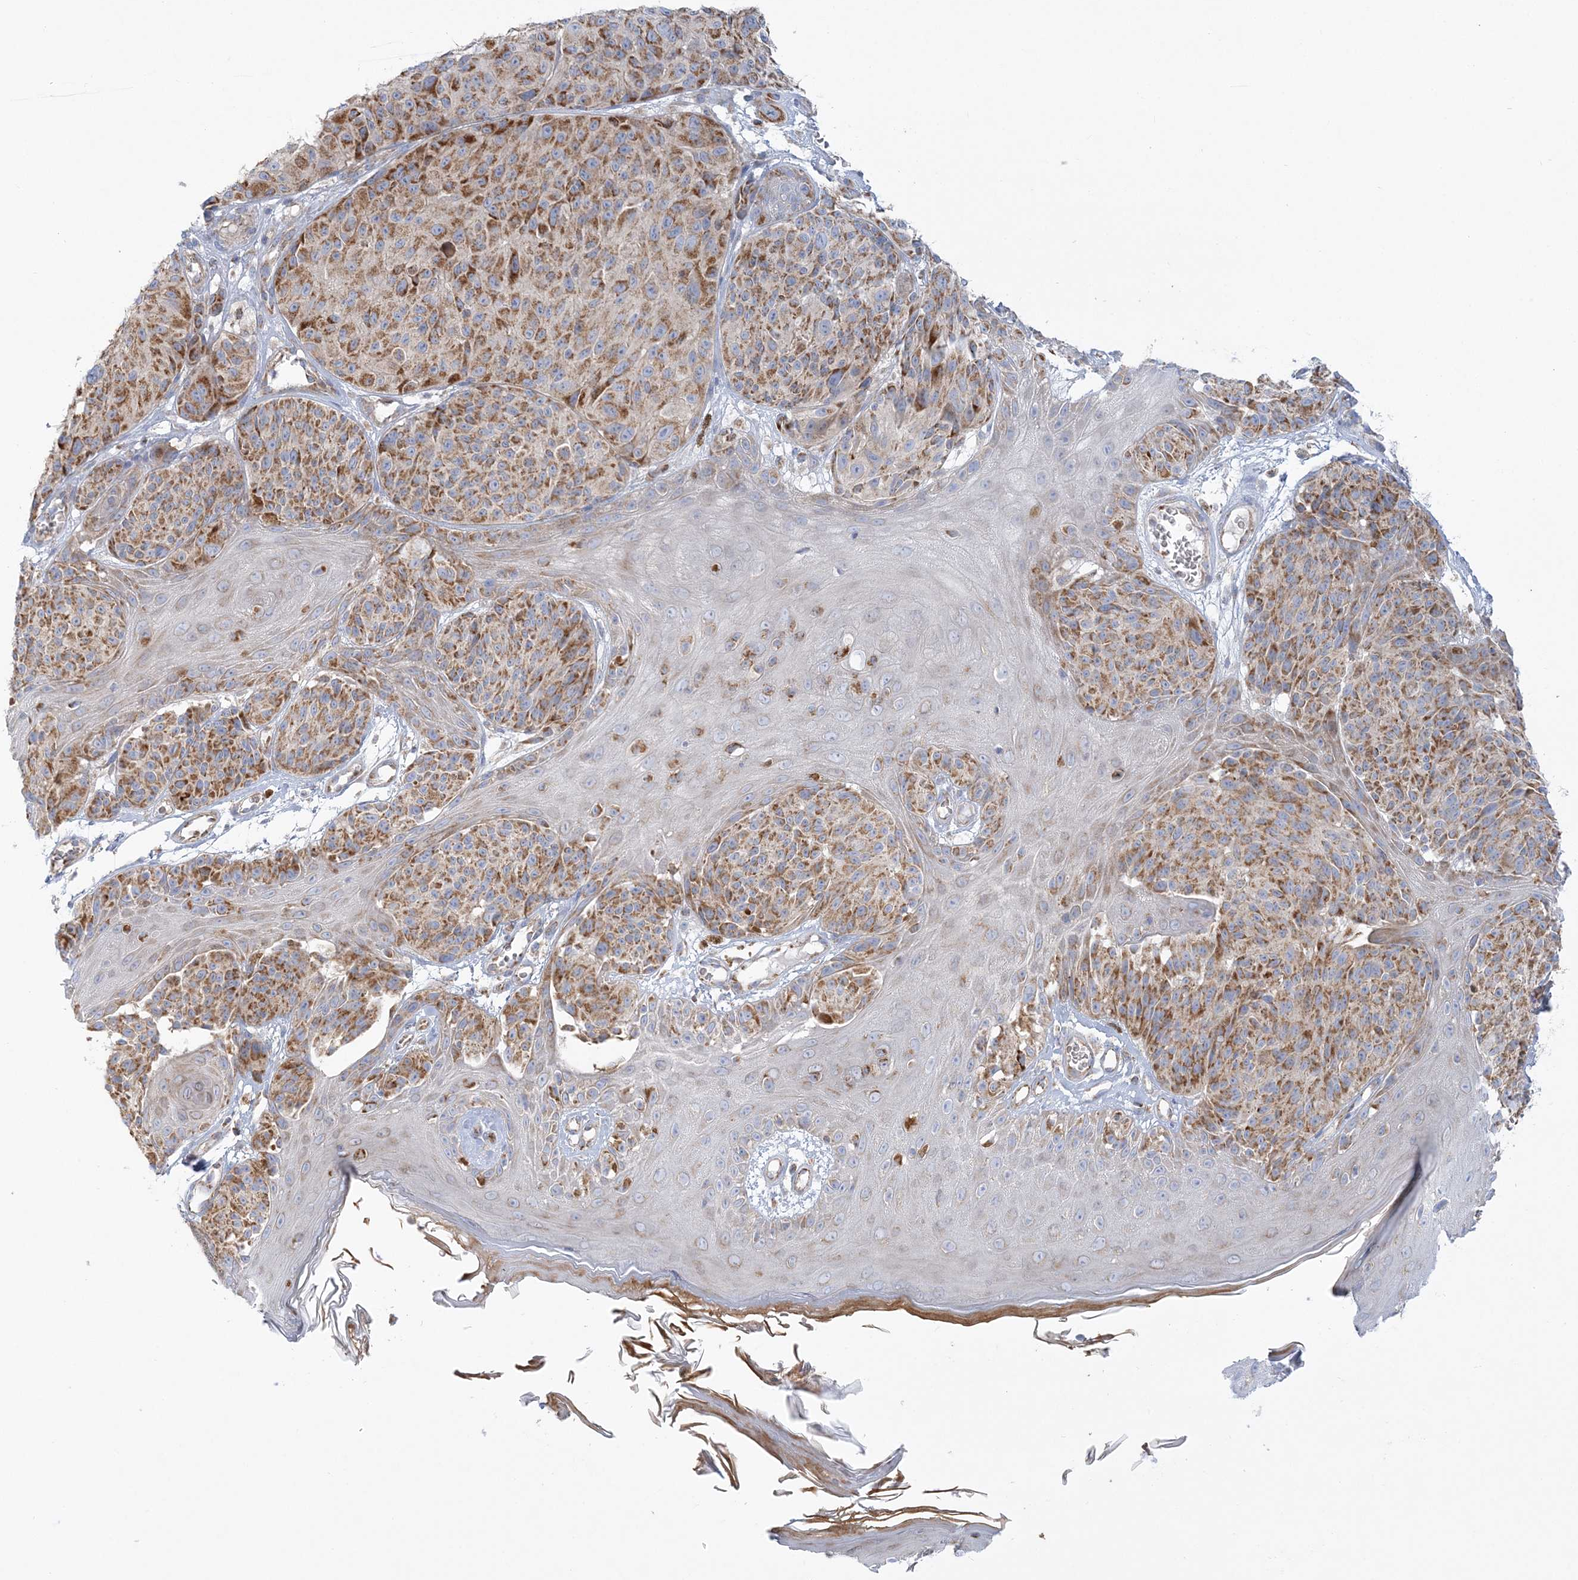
{"staining": {"intensity": "moderate", "quantity": ">75%", "location": "cytoplasmic/membranous"}, "tissue": "melanoma", "cell_type": "Tumor cells", "image_type": "cancer", "snomed": [{"axis": "morphology", "description": "Malignant melanoma, NOS"}, {"axis": "topography", "description": "Skin"}], "caption": "Human malignant melanoma stained with a brown dye shows moderate cytoplasmic/membranous positive staining in about >75% of tumor cells.", "gene": "TBC1D14", "patient": {"sex": "male", "age": 83}}